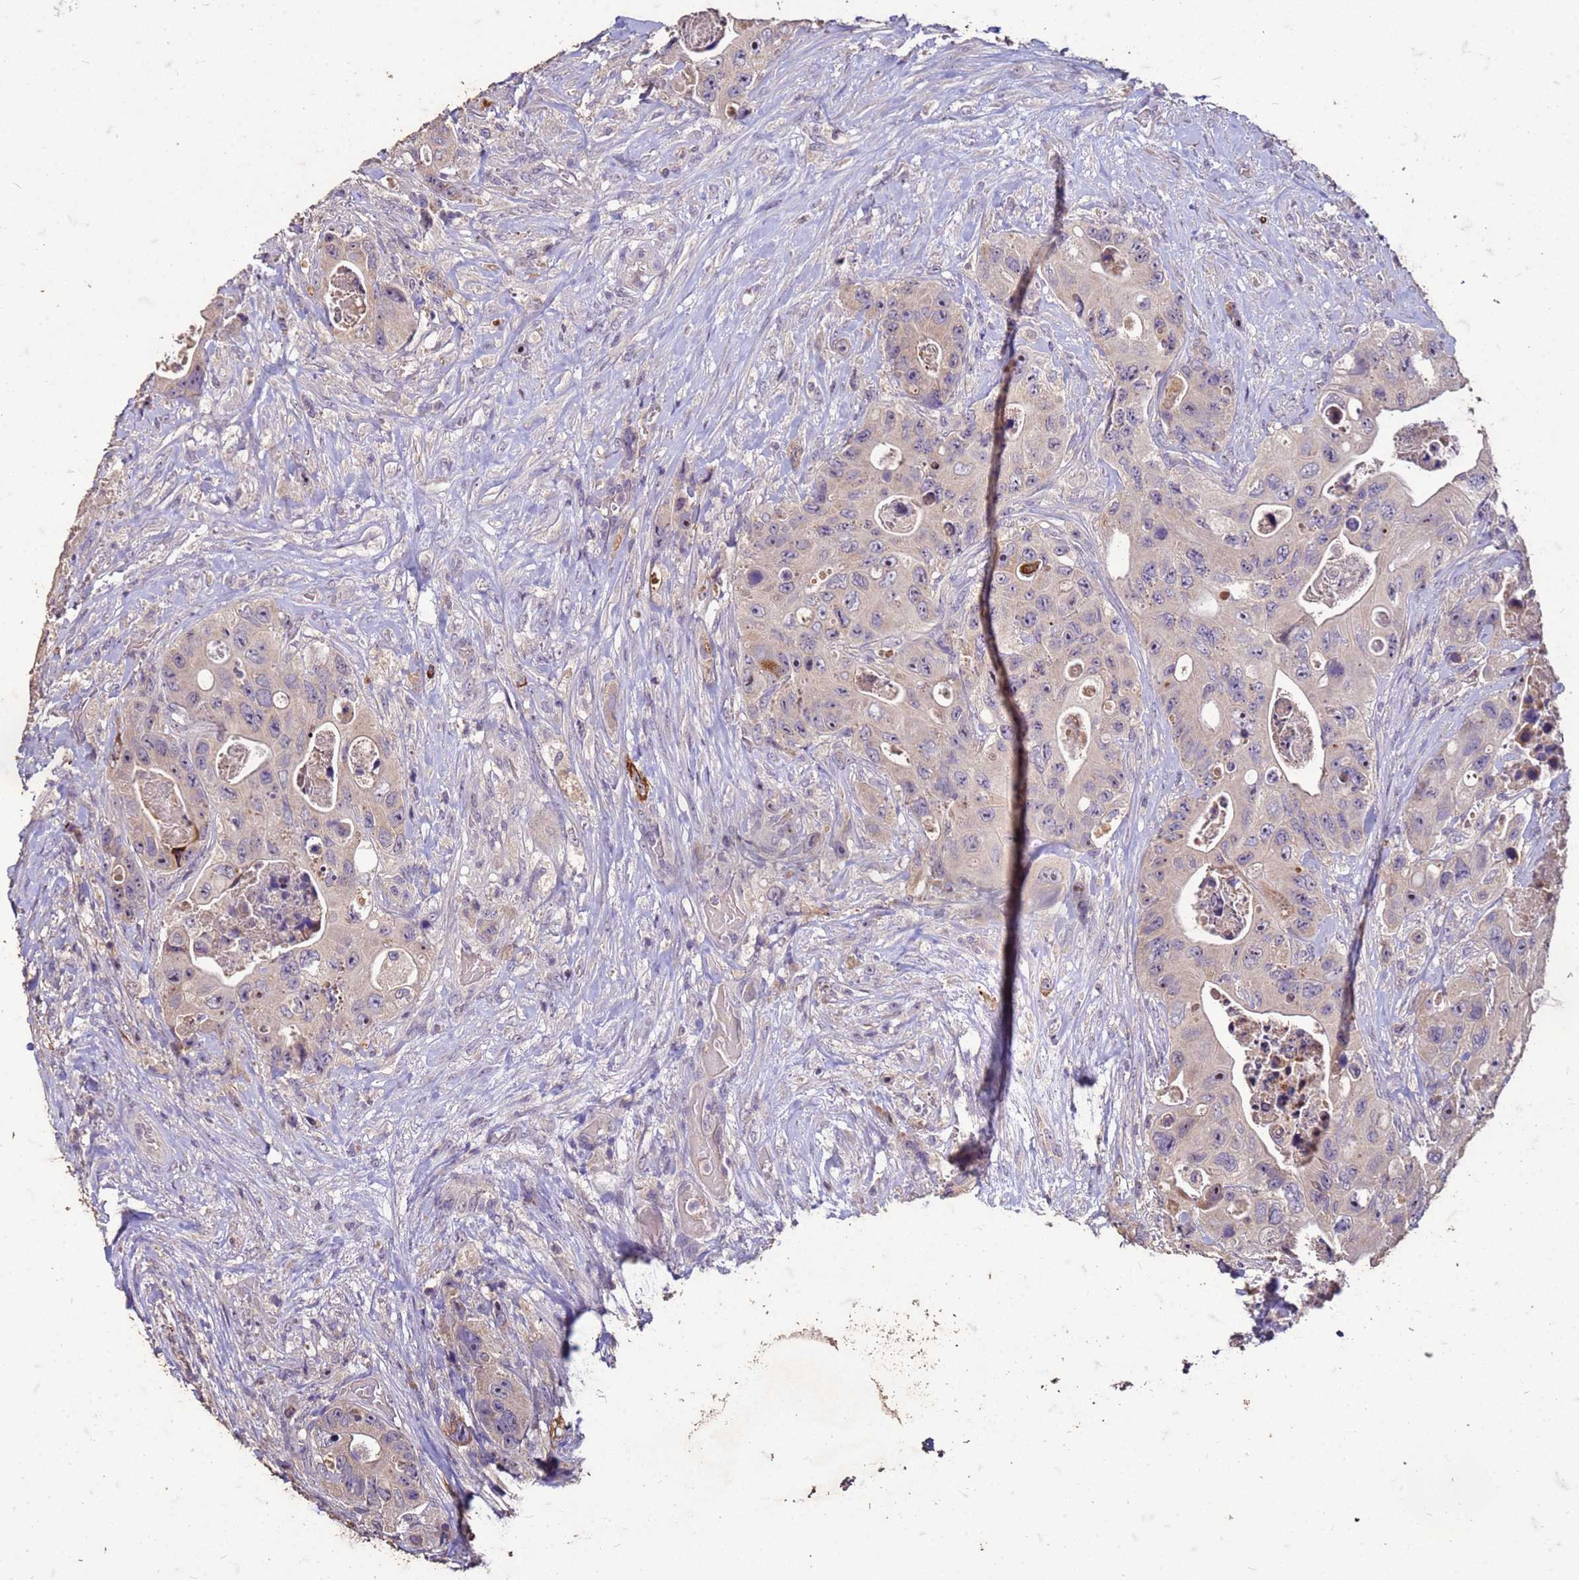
{"staining": {"intensity": "negative", "quantity": "none", "location": "none"}, "tissue": "colorectal cancer", "cell_type": "Tumor cells", "image_type": "cancer", "snomed": [{"axis": "morphology", "description": "Adenocarcinoma, NOS"}, {"axis": "topography", "description": "Colon"}], "caption": "A photomicrograph of colorectal adenocarcinoma stained for a protein exhibits no brown staining in tumor cells.", "gene": "FAM184B", "patient": {"sex": "female", "age": 46}}